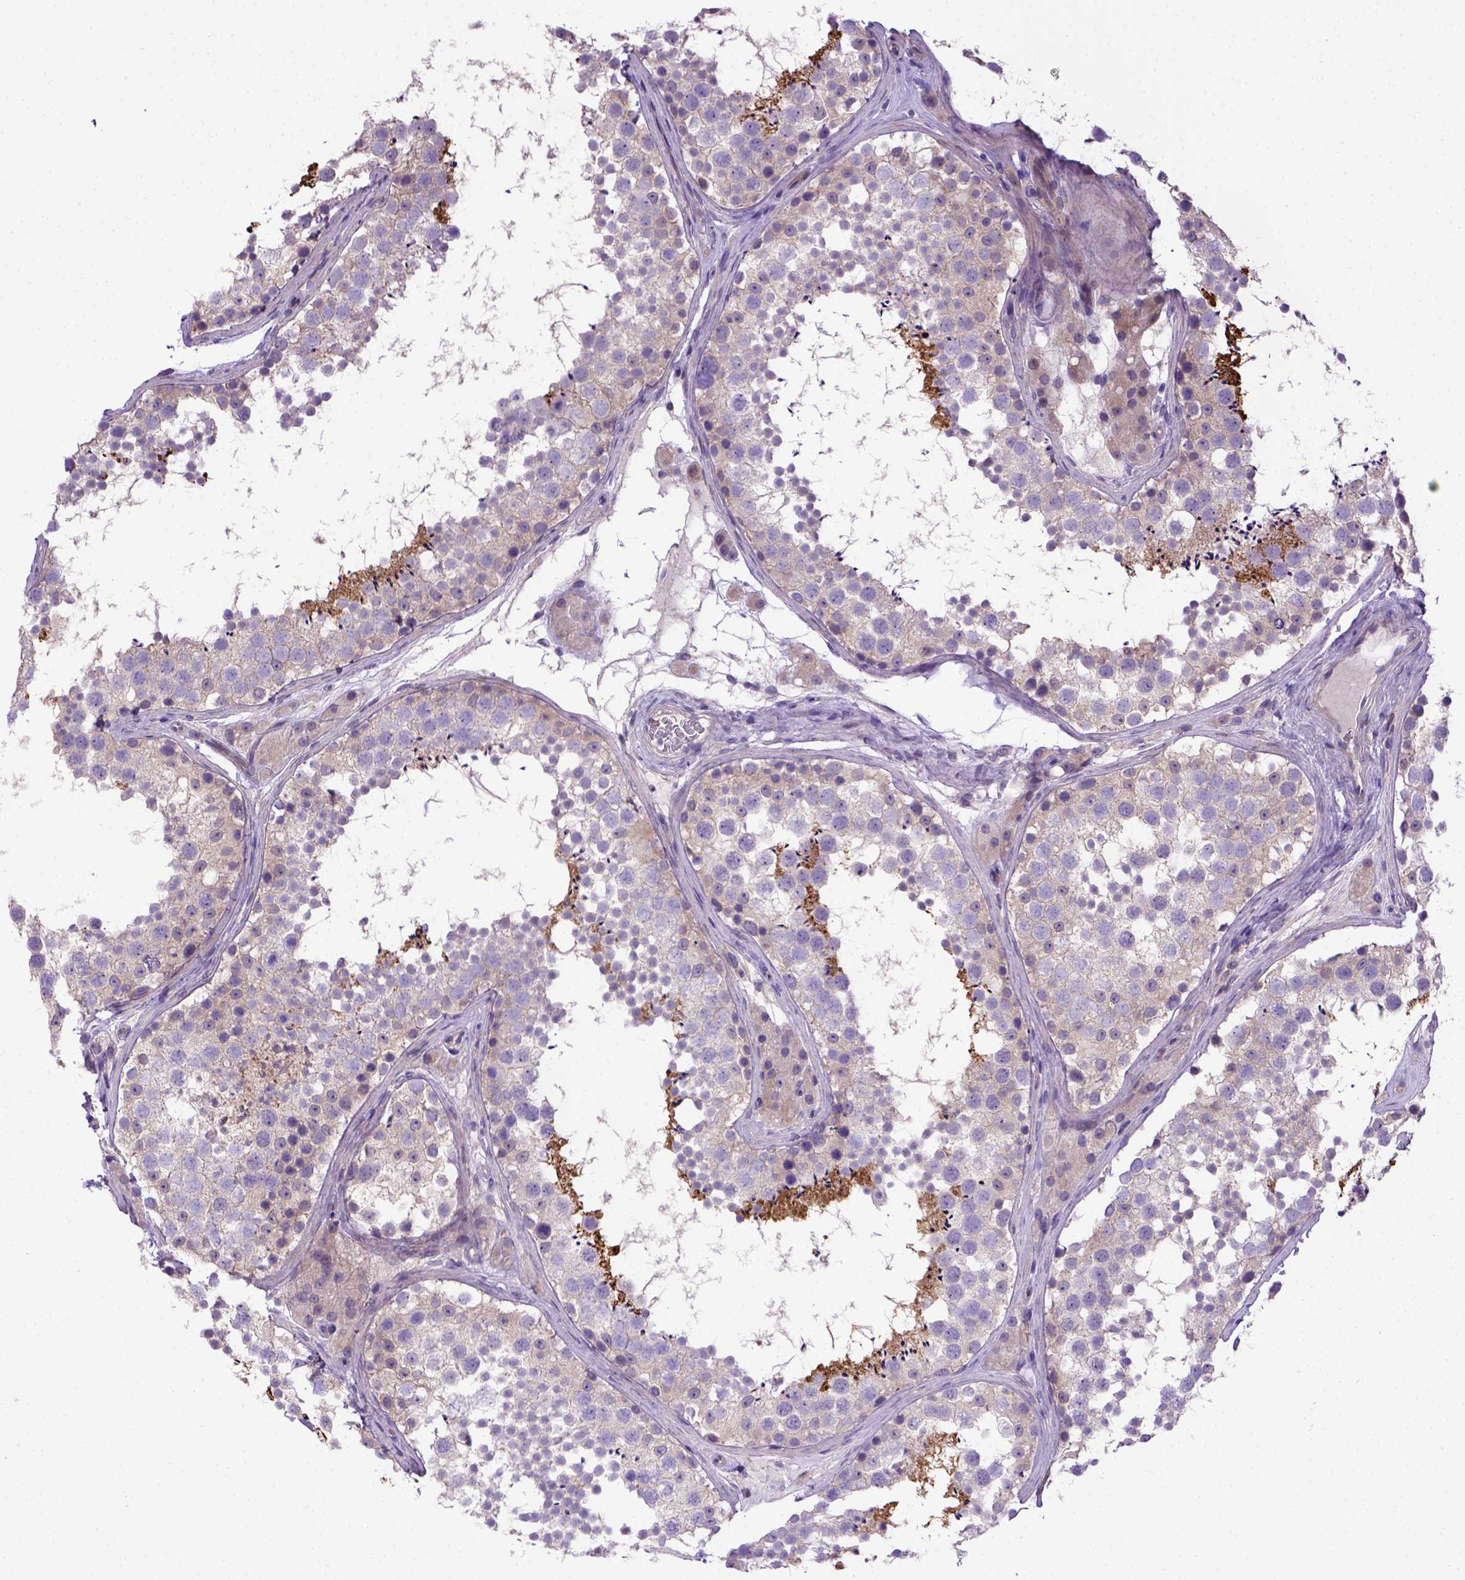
{"staining": {"intensity": "strong", "quantity": "<25%", "location": "cytoplasmic/membranous"}, "tissue": "testis", "cell_type": "Cells in seminiferous ducts", "image_type": "normal", "snomed": [{"axis": "morphology", "description": "Normal tissue, NOS"}, {"axis": "topography", "description": "Testis"}], "caption": "Unremarkable testis was stained to show a protein in brown. There is medium levels of strong cytoplasmic/membranous expression in about <25% of cells in seminiferous ducts.", "gene": "ADAM12", "patient": {"sex": "male", "age": 41}}